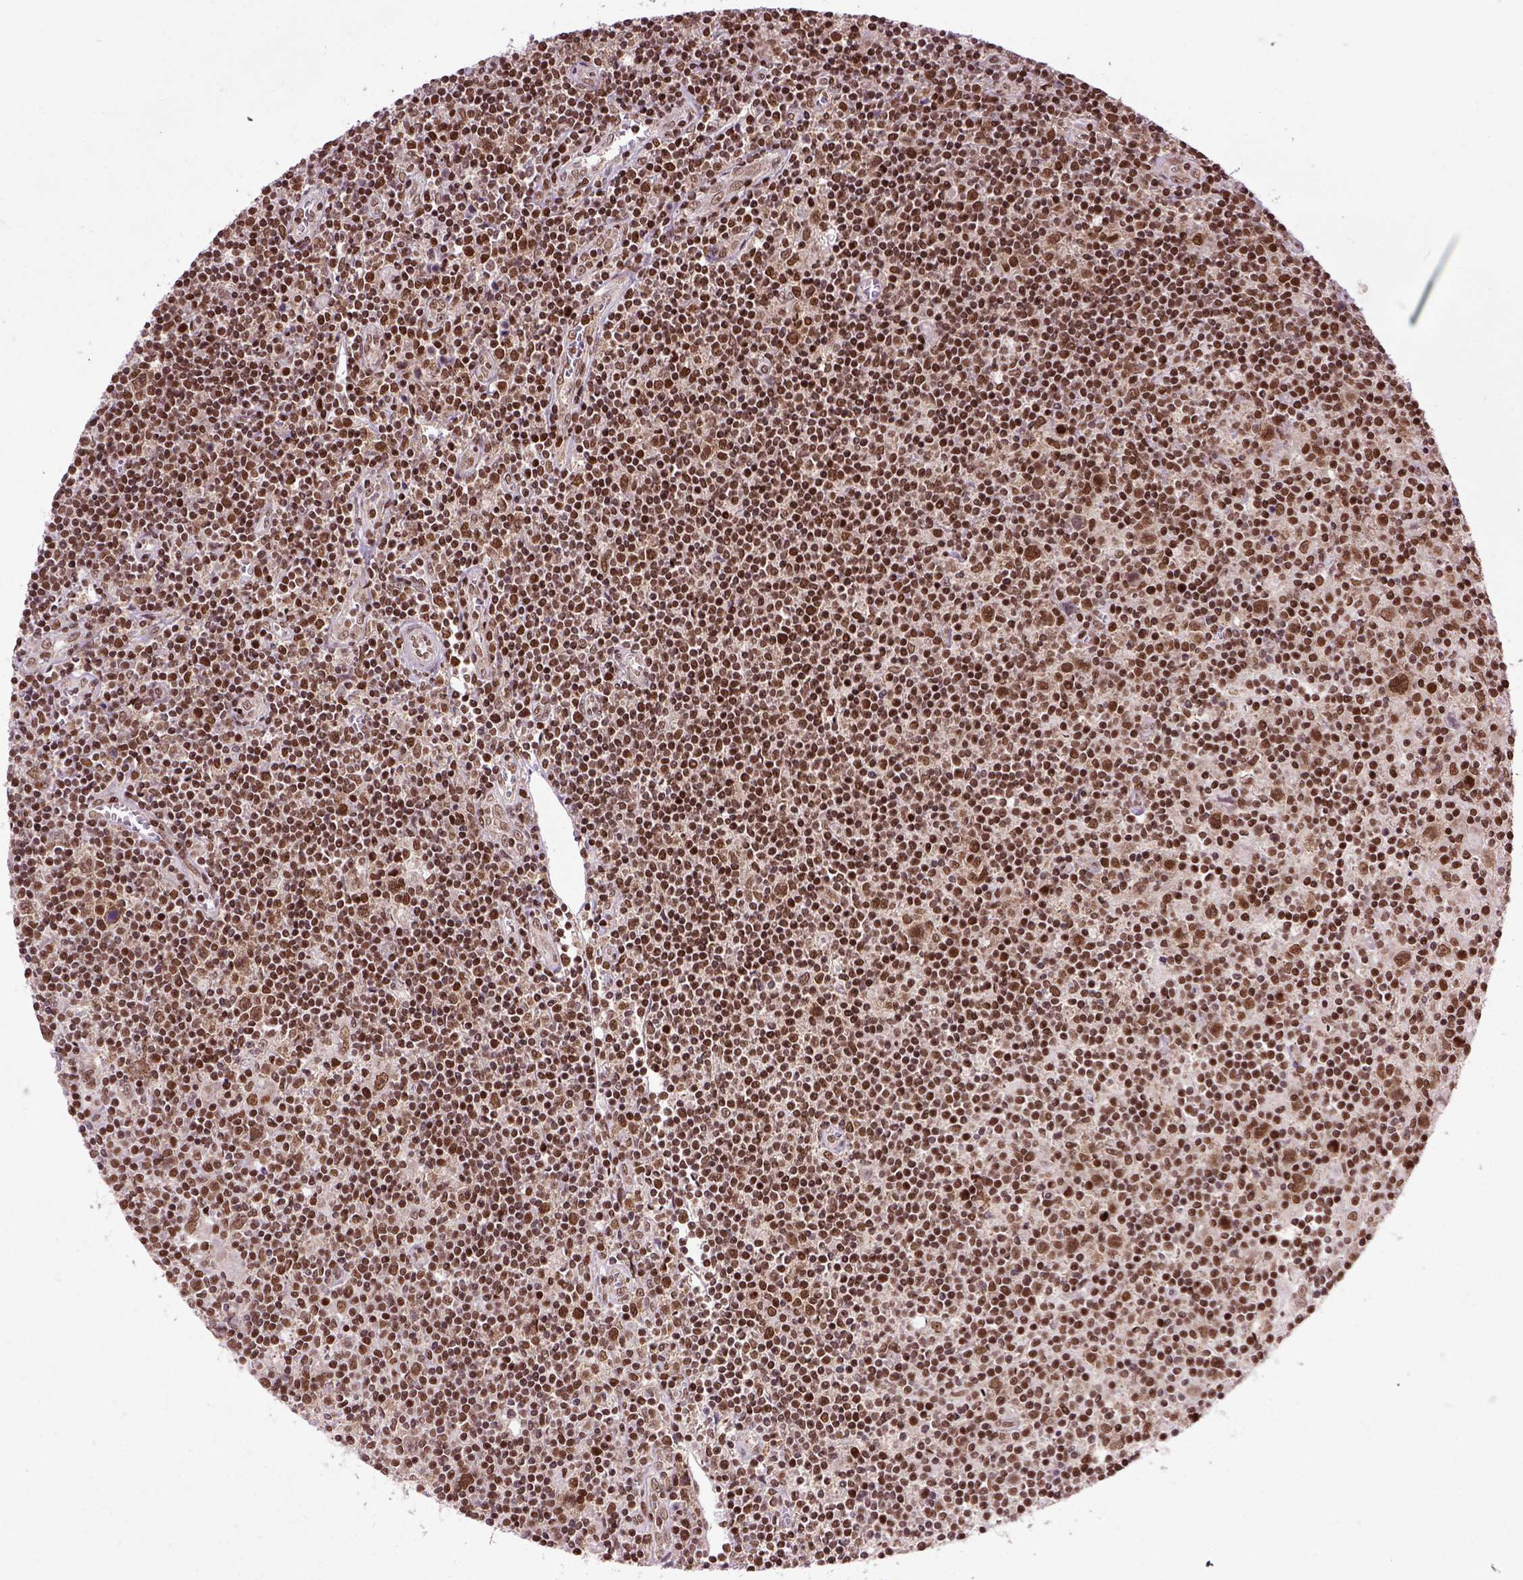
{"staining": {"intensity": "strong", "quantity": ">75%", "location": "nuclear"}, "tissue": "lymphoma", "cell_type": "Tumor cells", "image_type": "cancer", "snomed": [{"axis": "morphology", "description": "Hodgkin's disease, NOS"}, {"axis": "topography", "description": "Lymph node"}], "caption": "Brown immunohistochemical staining in Hodgkin's disease displays strong nuclear expression in about >75% of tumor cells.", "gene": "CELF1", "patient": {"sex": "male", "age": 40}}